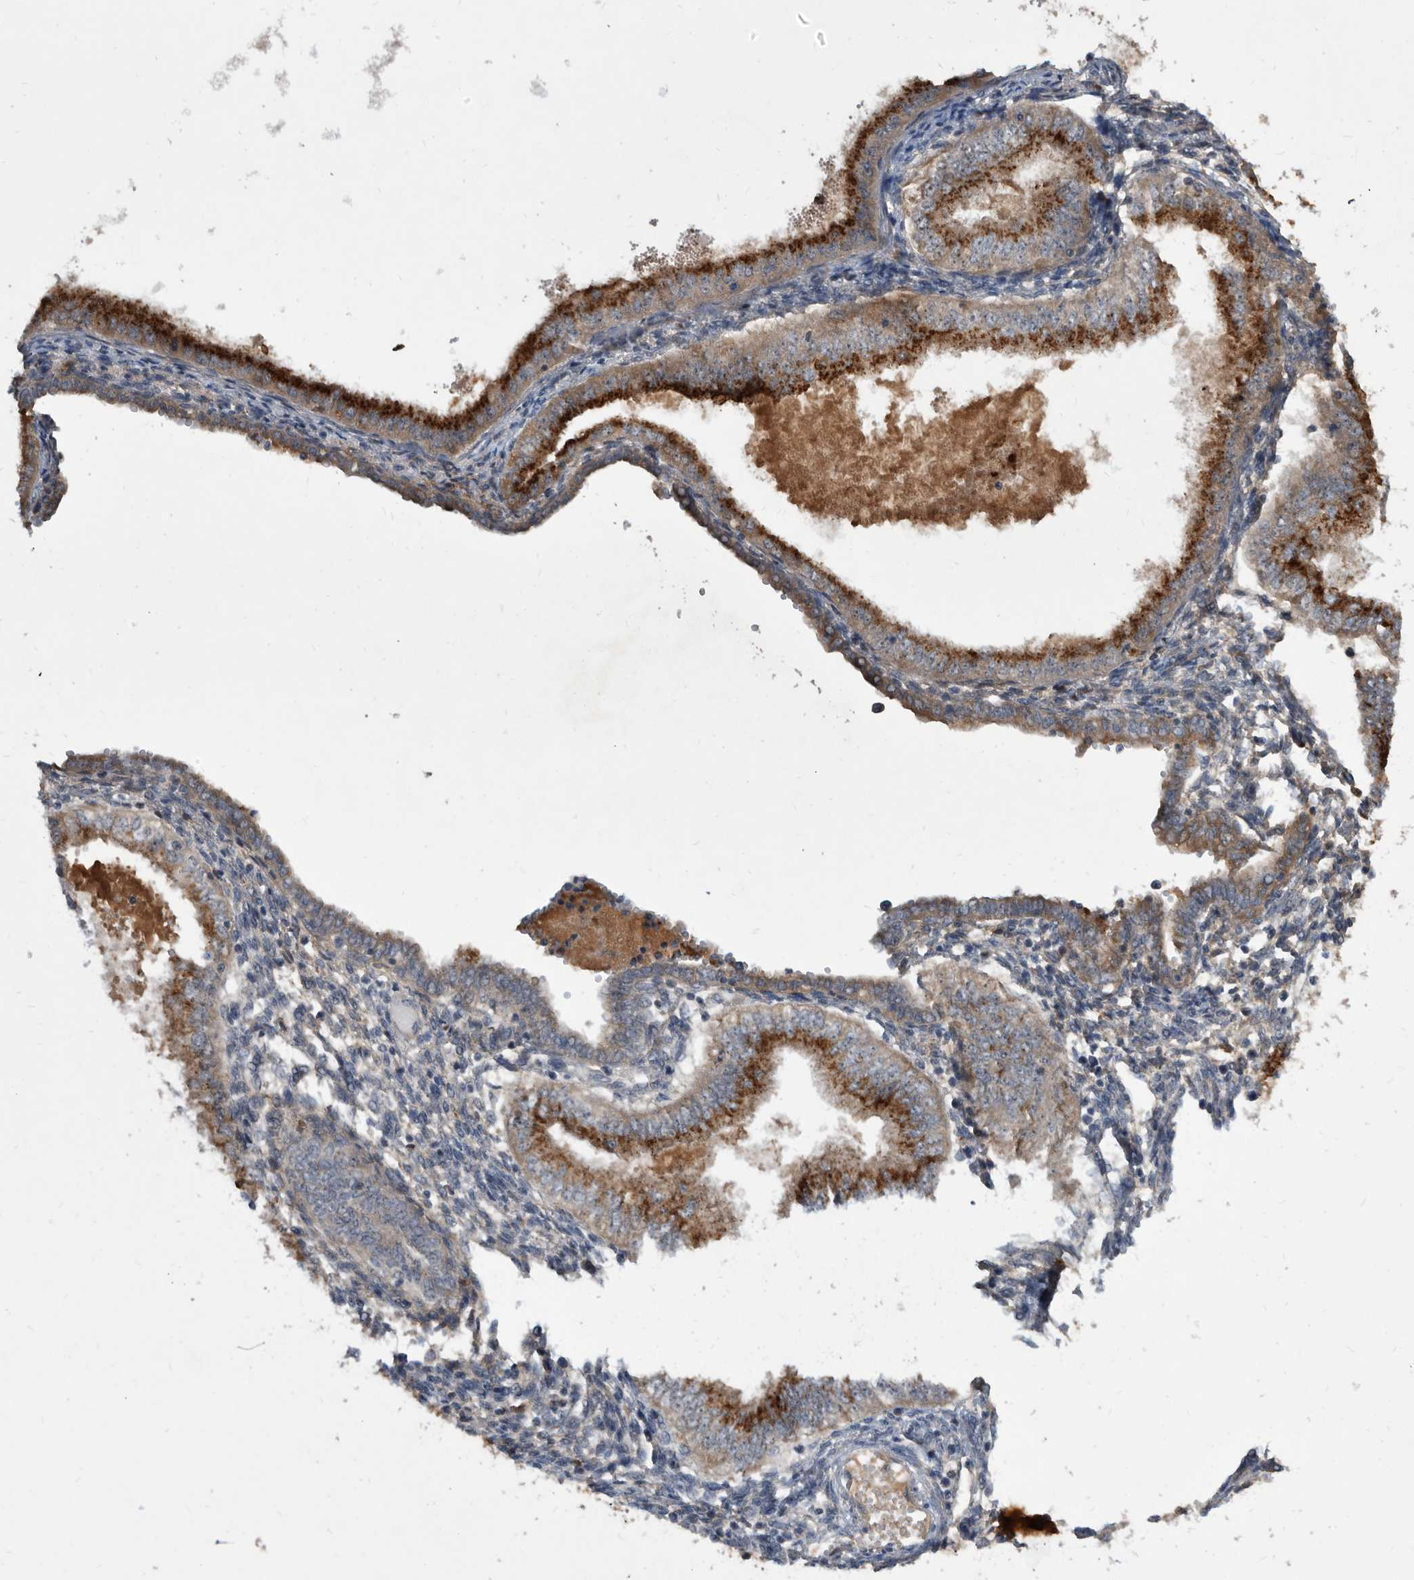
{"staining": {"intensity": "strong", "quantity": ">75%", "location": "cytoplasmic/membranous"}, "tissue": "endometrial cancer", "cell_type": "Tumor cells", "image_type": "cancer", "snomed": [{"axis": "morphology", "description": "Normal tissue, NOS"}, {"axis": "morphology", "description": "Adenocarcinoma, NOS"}, {"axis": "topography", "description": "Endometrium"}], "caption": "Tumor cells display strong cytoplasmic/membranous staining in approximately >75% of cells in endometrial adenocarcinoma.", "gene": "PI15", "patient": {"sex": "female", "age": 53}}